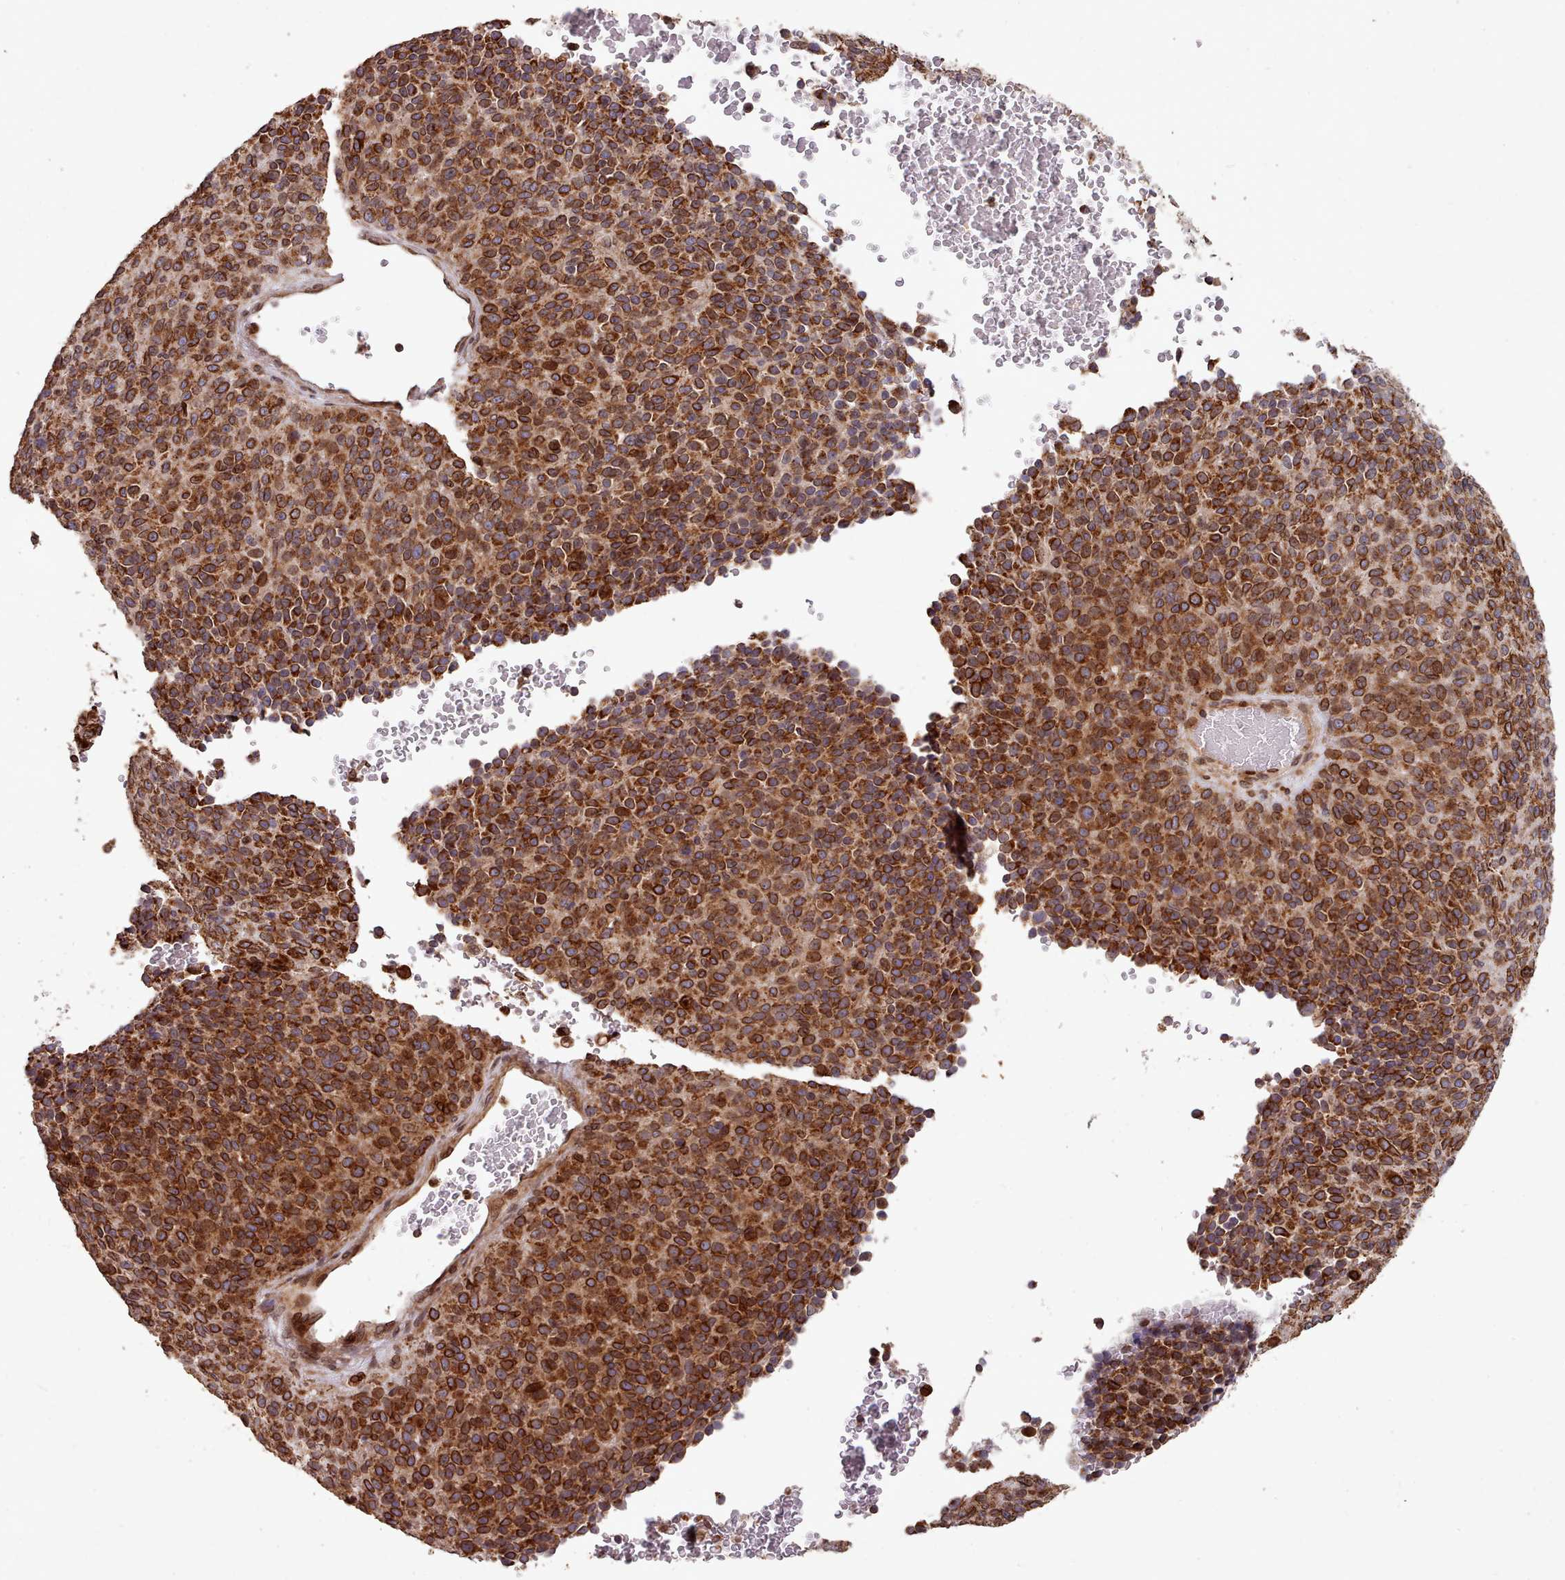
{"staining": {"intensity": "strong", "quantity": ">75%", "location": "cytoplasmic/membranous,nuclear"}, "tissue": "melanoma", "cell_type": "Tumor cells", "image_type": "cancer", "snomed": [{"axis": "morphology", "description": "Malignant melanoma, Metastatic site"}, {"axis": "topography", "description": "Brain"}], "caption": "Strong cytoplasmic/membranous and nuclear staining for a protein is seen in about >75% of tumor cells of malignant melanoma (metastatic site) using immunohistochemistry.", "gene": "TOR1AIP1", "patient": {"sex": "female", "age": 56}}